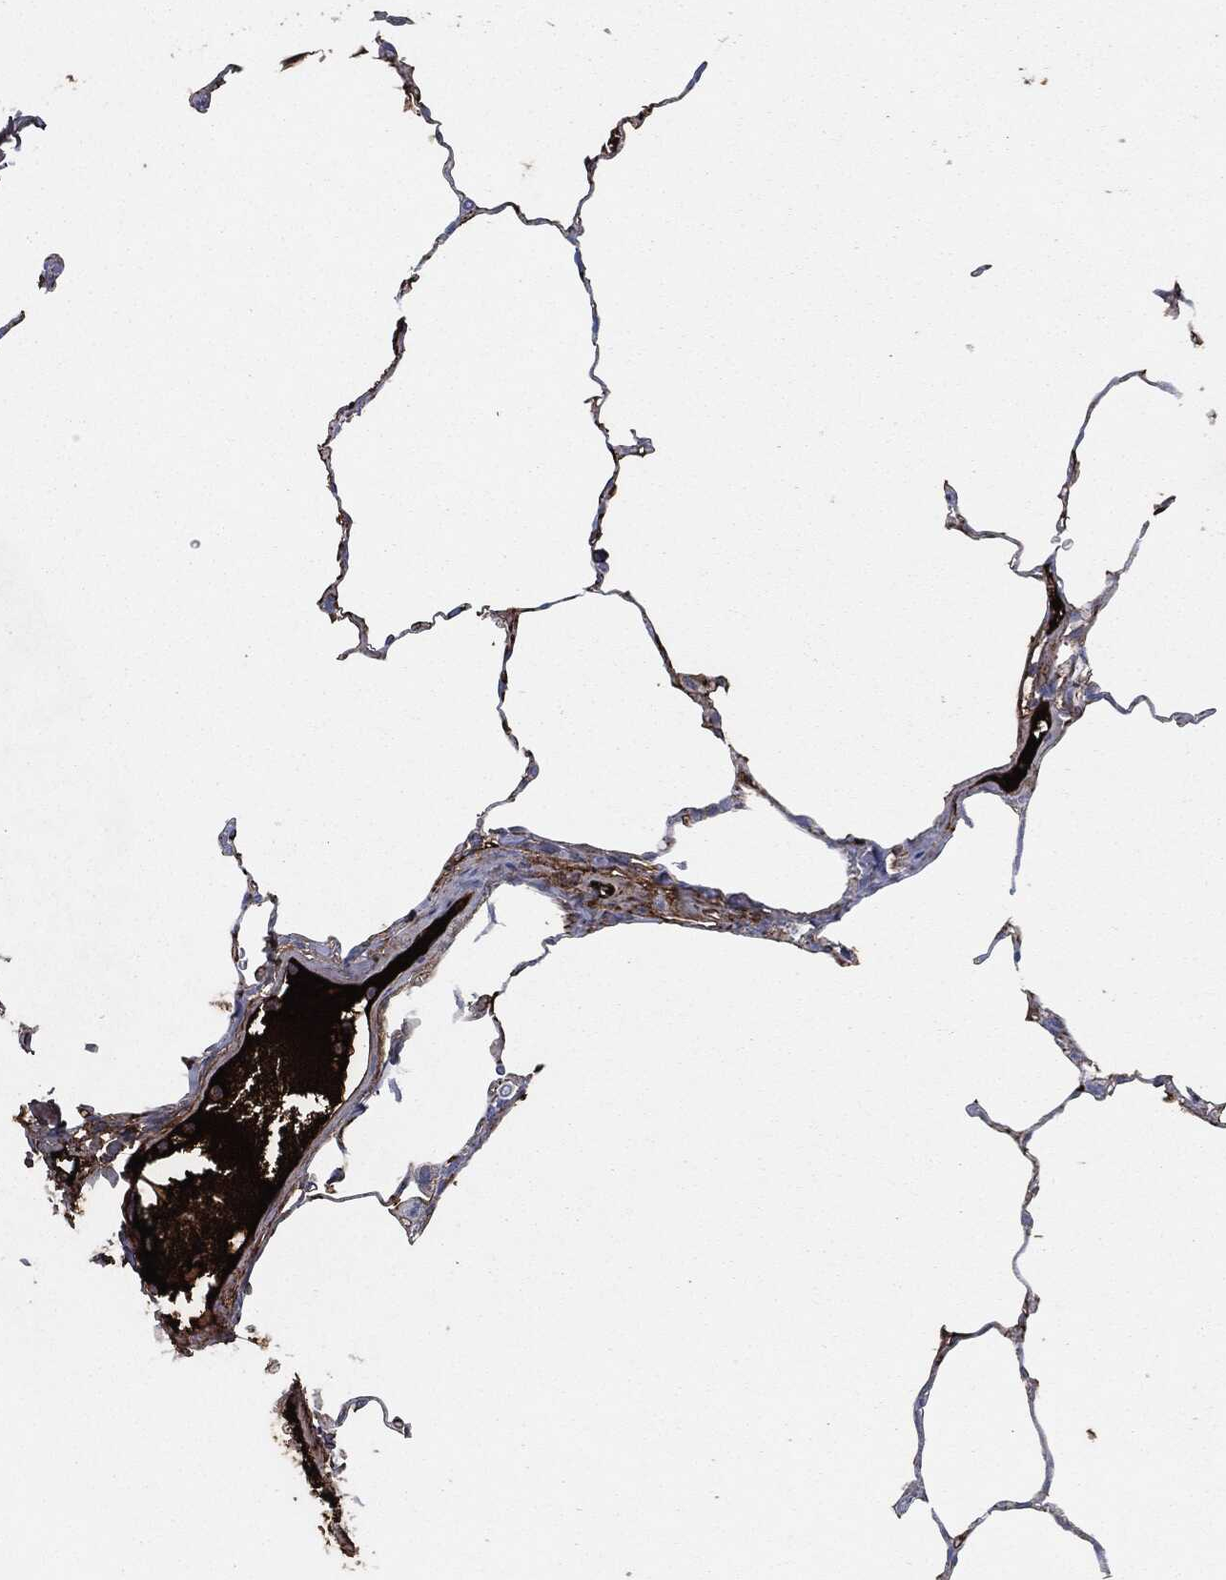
{"staining": {"intensity": "negative", "quantity": "none", "location": "none"}, "tissue": "lung", "cell_type": "Alveolar cells", "image_type": "normal", "snomed": [{"axis": "morphology", "description": "Normal tissue, NOS"}, {"axis": "morphology", "description": "Adenocarcinoma, metastatic, NOS"}, {"axis": "topography", "description": "Lung"}], "caption": "Human lung stained for a protein using IHC shows no positivity in alveolar cells.", "gene": "APOB", "patient": {"sex": "male", "age": 45}}